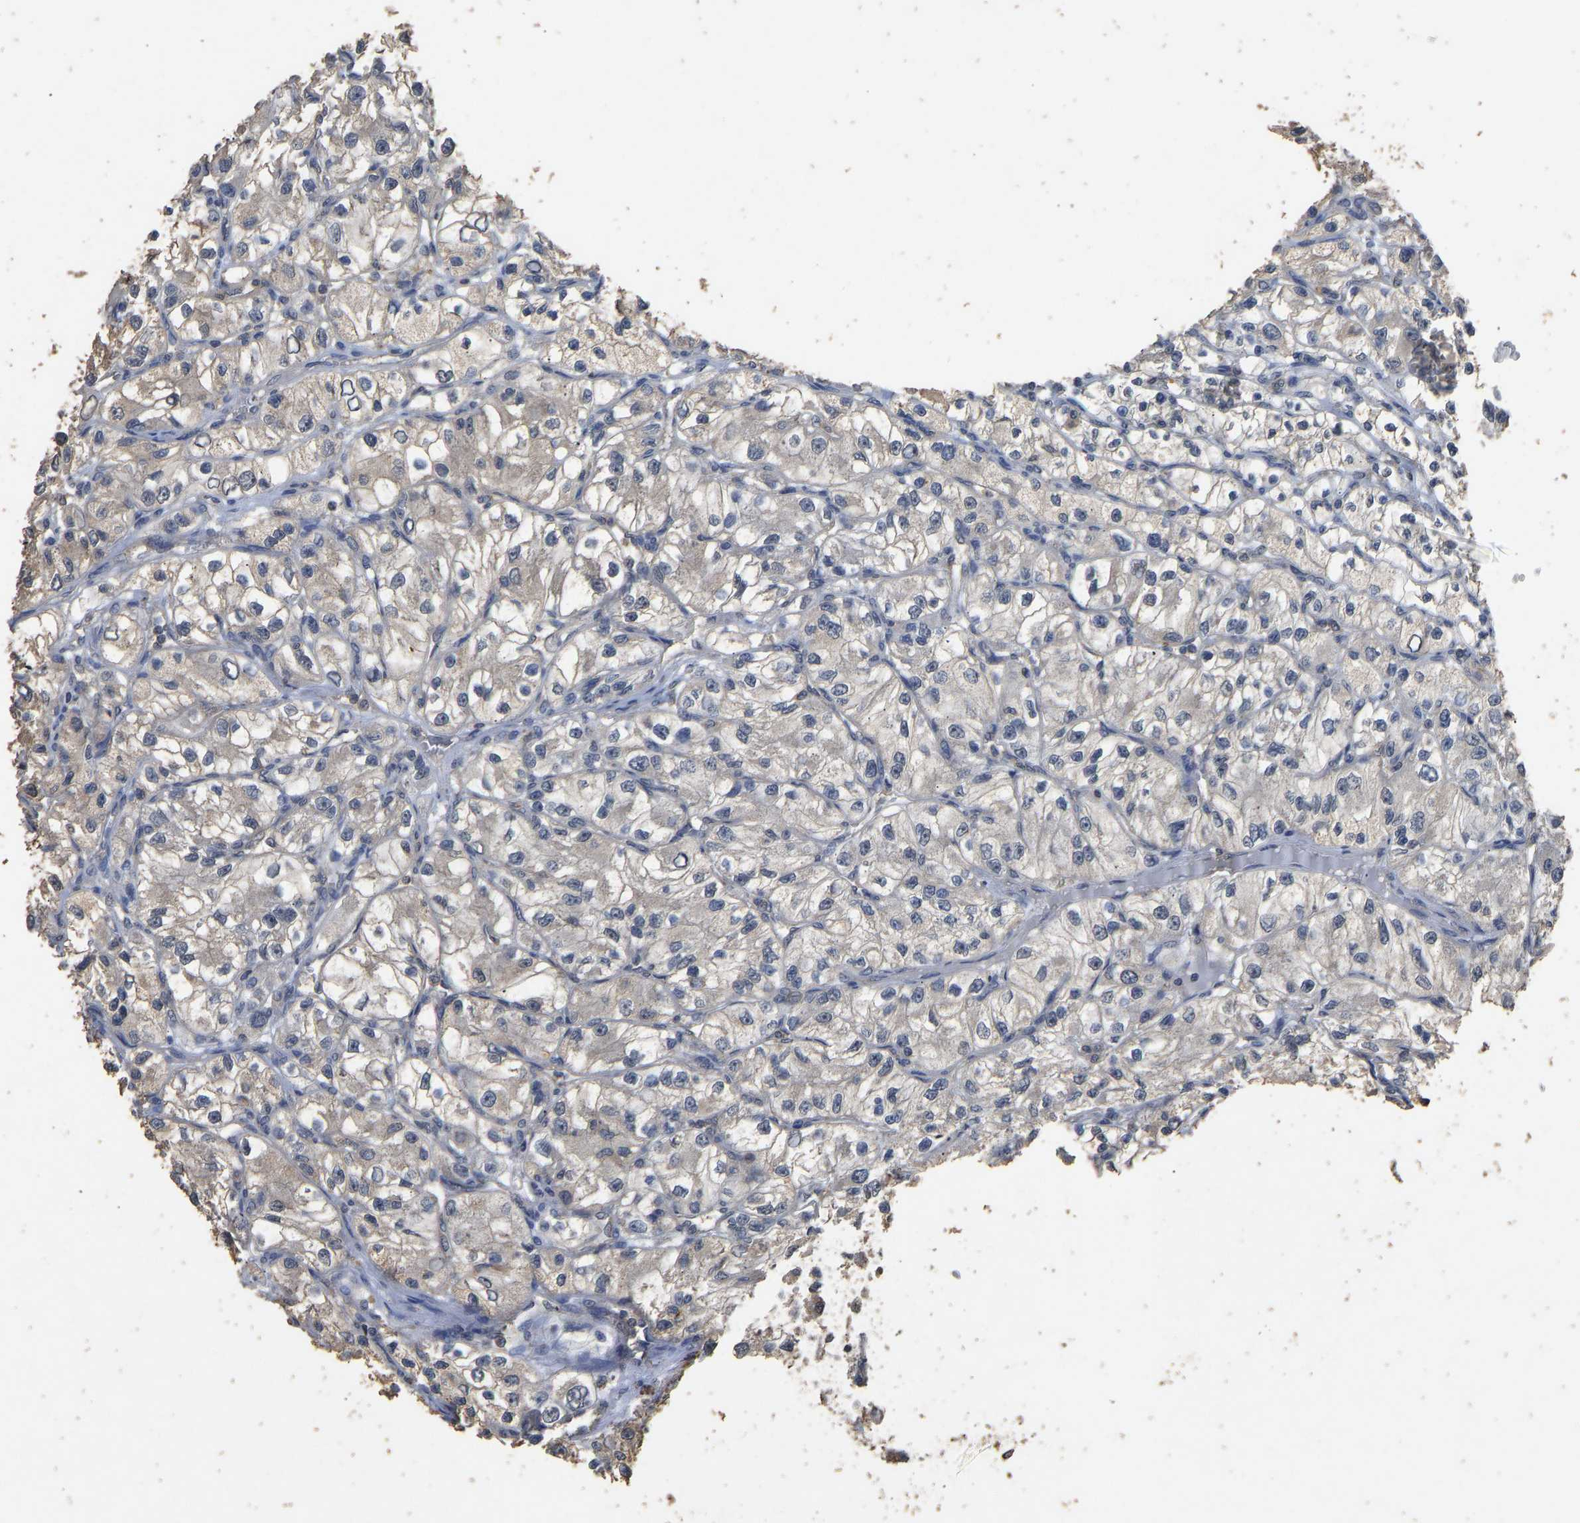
{"staining": {"intensity": "weak", "quantity": "<25%", "location": "cytoplasmic/membranous"}, "tissue": "renal cancer", "cell_type": "Tumor cells", "image_type": "cancer", "snomed": [{"axis": "morphology", "description": "Adenocarcinoma, NOS"}, {"axis": "topography", "description": "Kidney"}], "caption": "Immunohistochemistry (IHC) image of neoplastic tissue: human renal cancer (adenocarcinoma) stained with DAB displays no significant protein expression in tumor cells. (DAB (3,3'-diaminobenzidine) immunohistochemistry (IHC) visualized using brightfield microscopy, high magnification).", "gene": "CIDEC", "patient": {"sex": "female", "age": 57}}